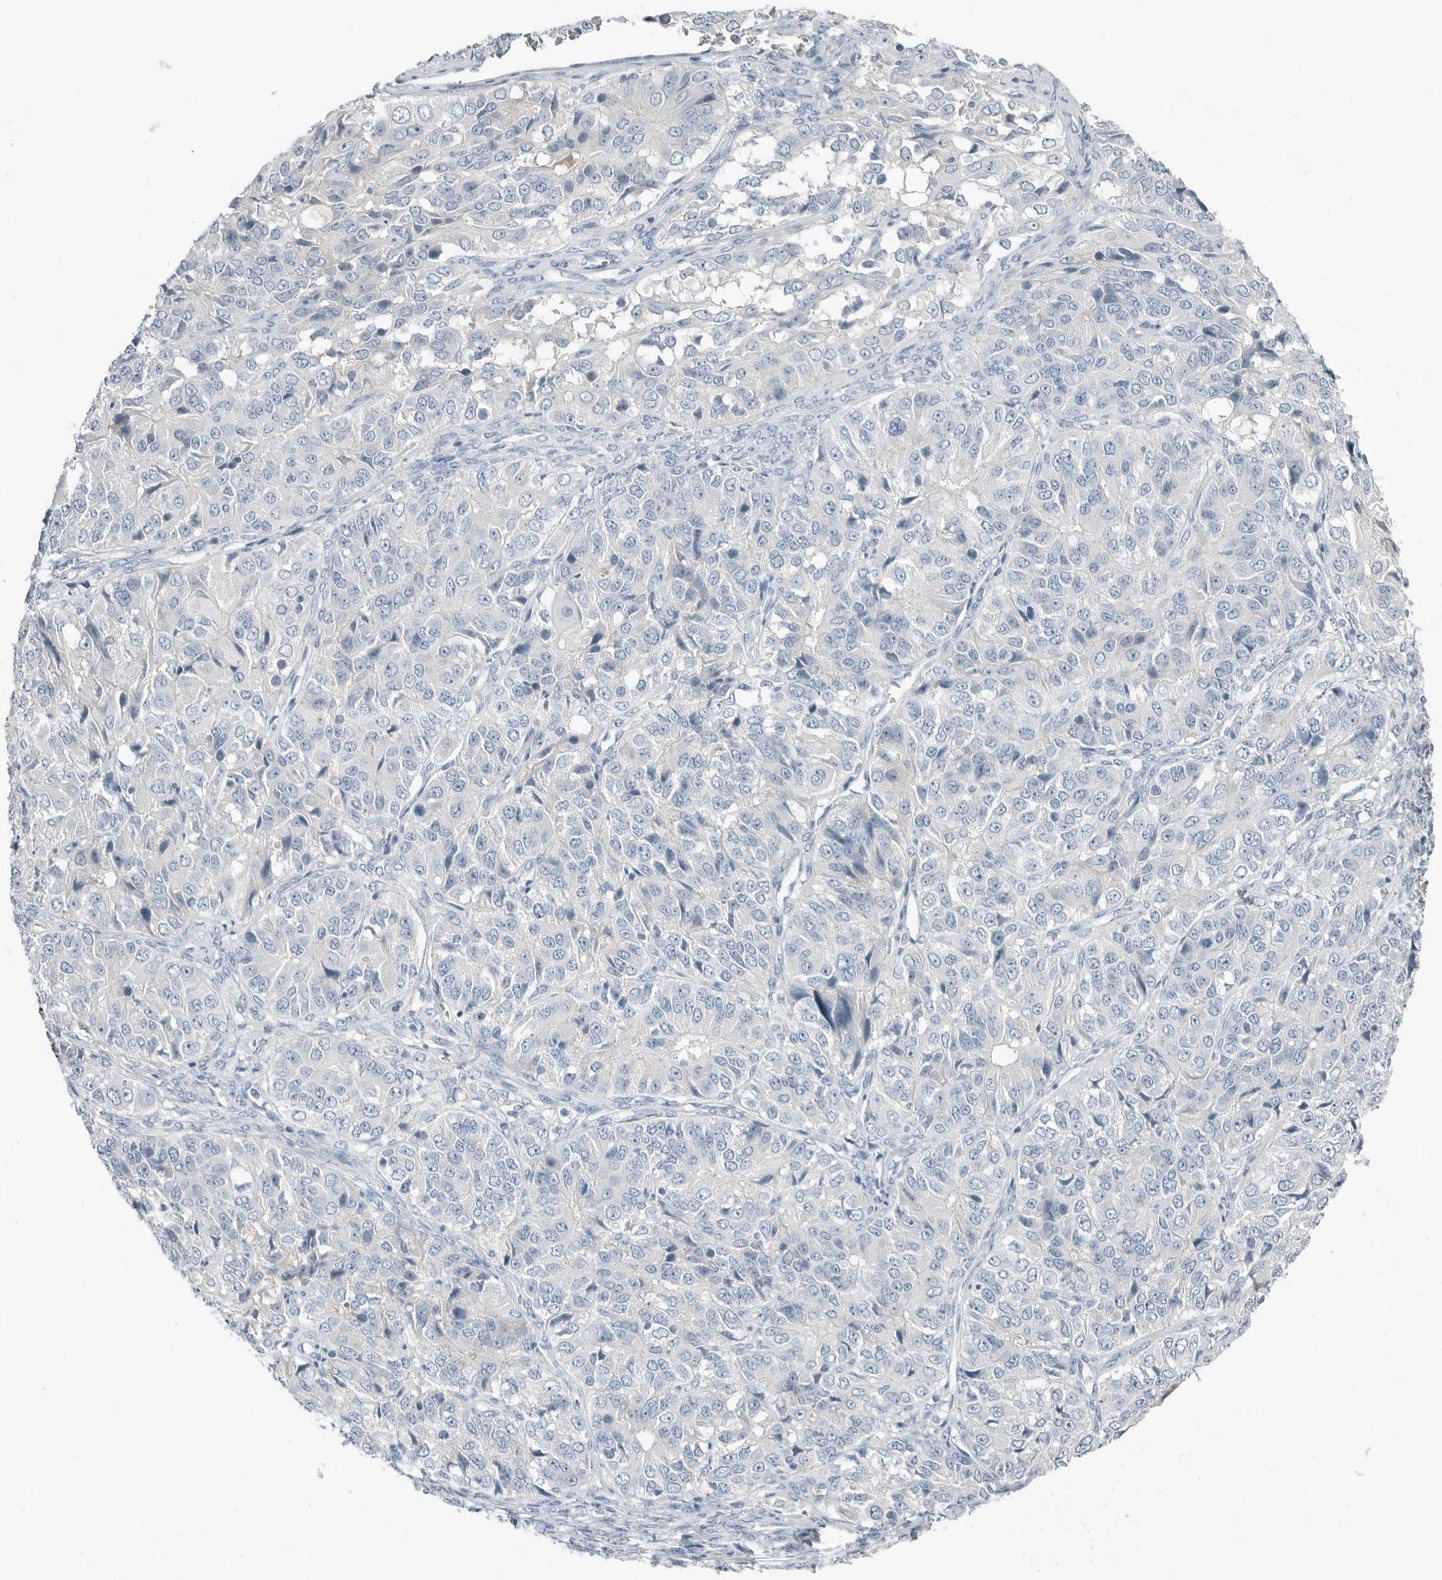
{"staining": {"intensity": "negative", "quantity": "none", "location": "none"}, "tissue": "ovarian cancer", "cell_type": "Tumor cells", "image_type": "cancer", "snomed": [{"axis": "morphology", "description": "Carcinoma, endometroid"}, {"axis": "topography", "description": "Ovary"}], "caption": "Immunohistochemical staining of endometroid carcinoma (ovarian) reveals no significant positivity in tumor cells. The staining was performed using DAB to visualize the protein expression in brown, while the nuclei were stained in blue with hematoxylin (Magnification: 20x).", "gene": "SERPINB7", "patient": {"sex": "female", "age": 51}}